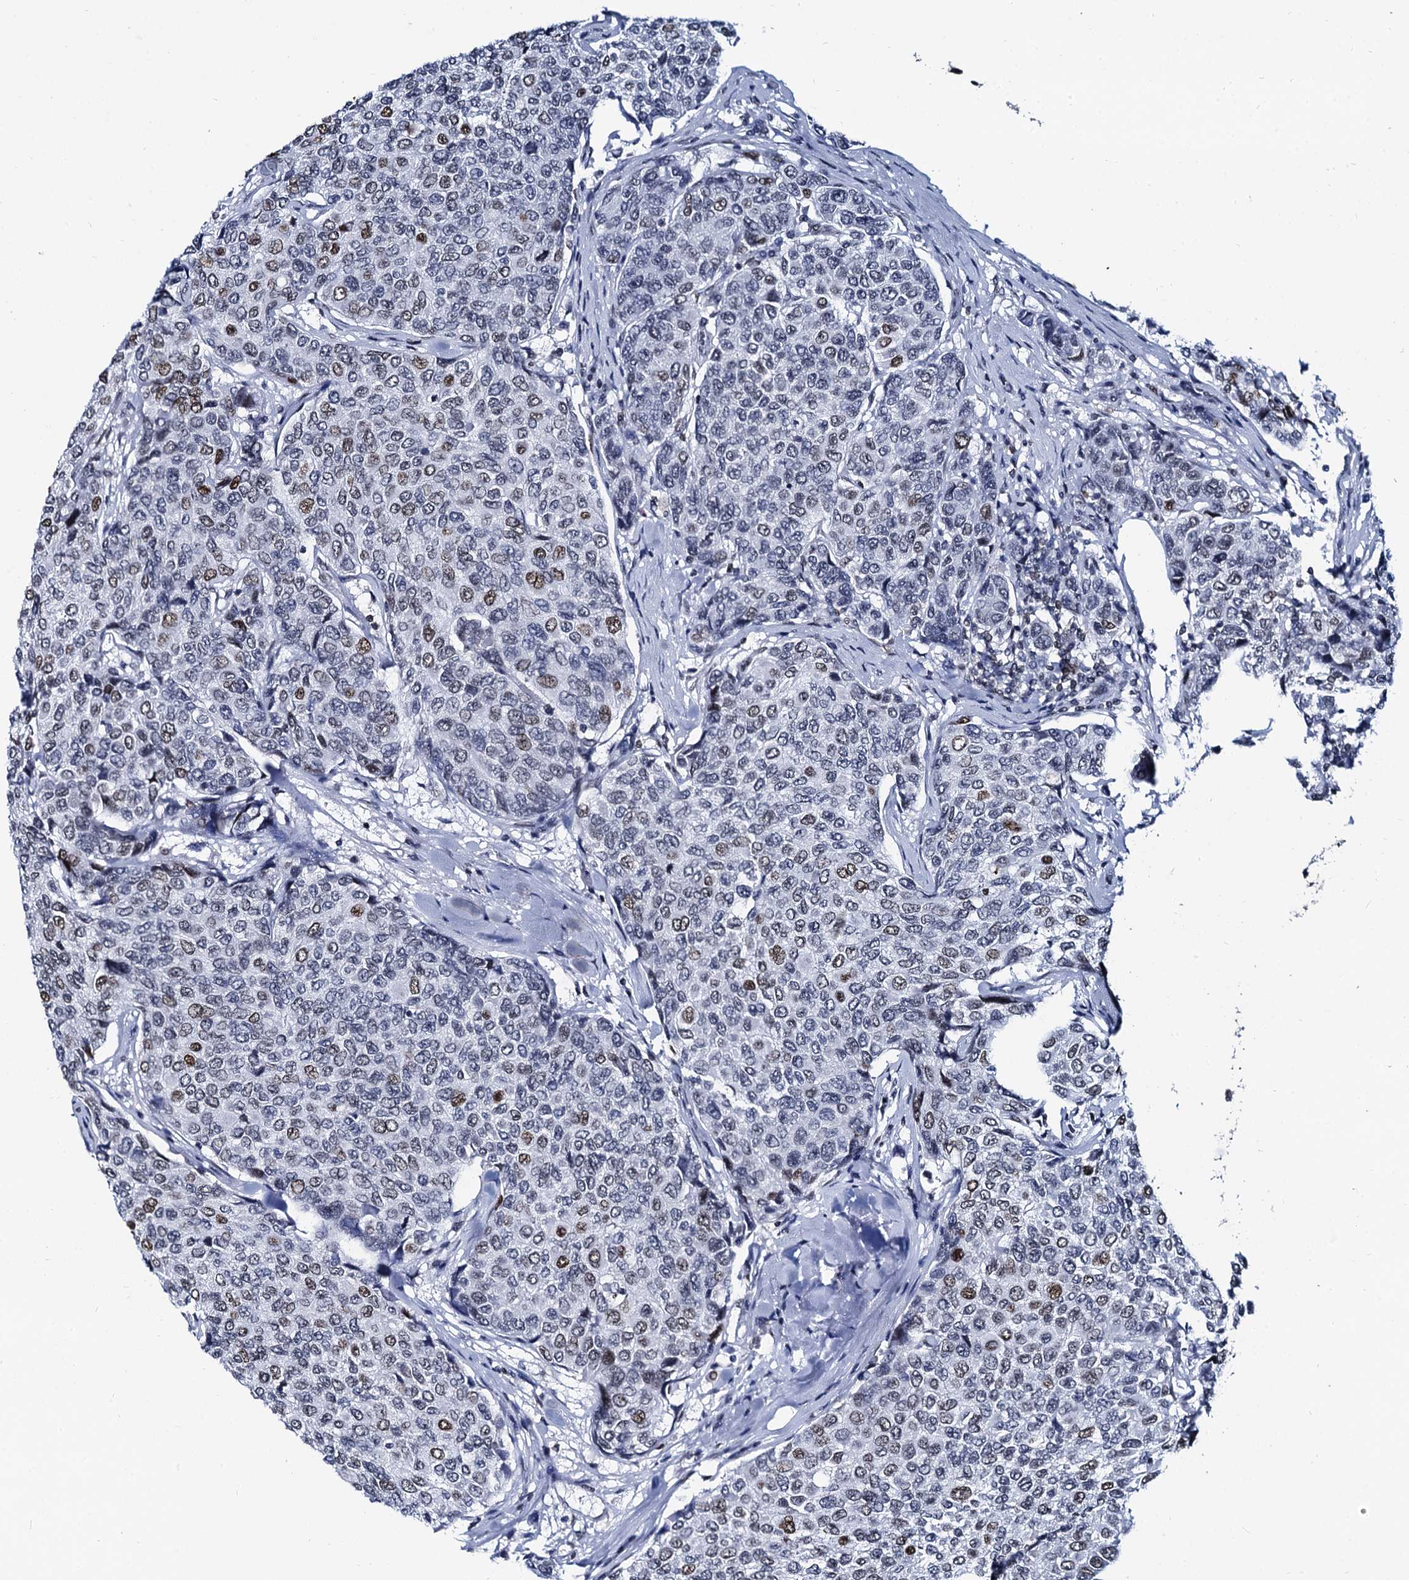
{"staining": {"intensity": "moderate", "quantity": "<25%", "location": "nuclear"}, "tissue": "breast cancer", "cell_type": "Tumor cells", "image_type": "cancer", "snomed": [{"axis": "morphology", "description": "Duct carcinoma"}, {"axis": "topography", "description": "Breast"}], "caption": "Immunohistochemistry staining of breast cancer, which exhibits low levels of moderate nuclear staining in approximately <25% of tumor cells indicating moderate nuclear protein positivity. The staining was performed using DAB (3,3'-diaminobenzidine) (brown) for protein detection and nuclei were counterstained in hematoxylin (blue).", "gene": "CMAS", "patient": {"sex": "female", "age": 55}}